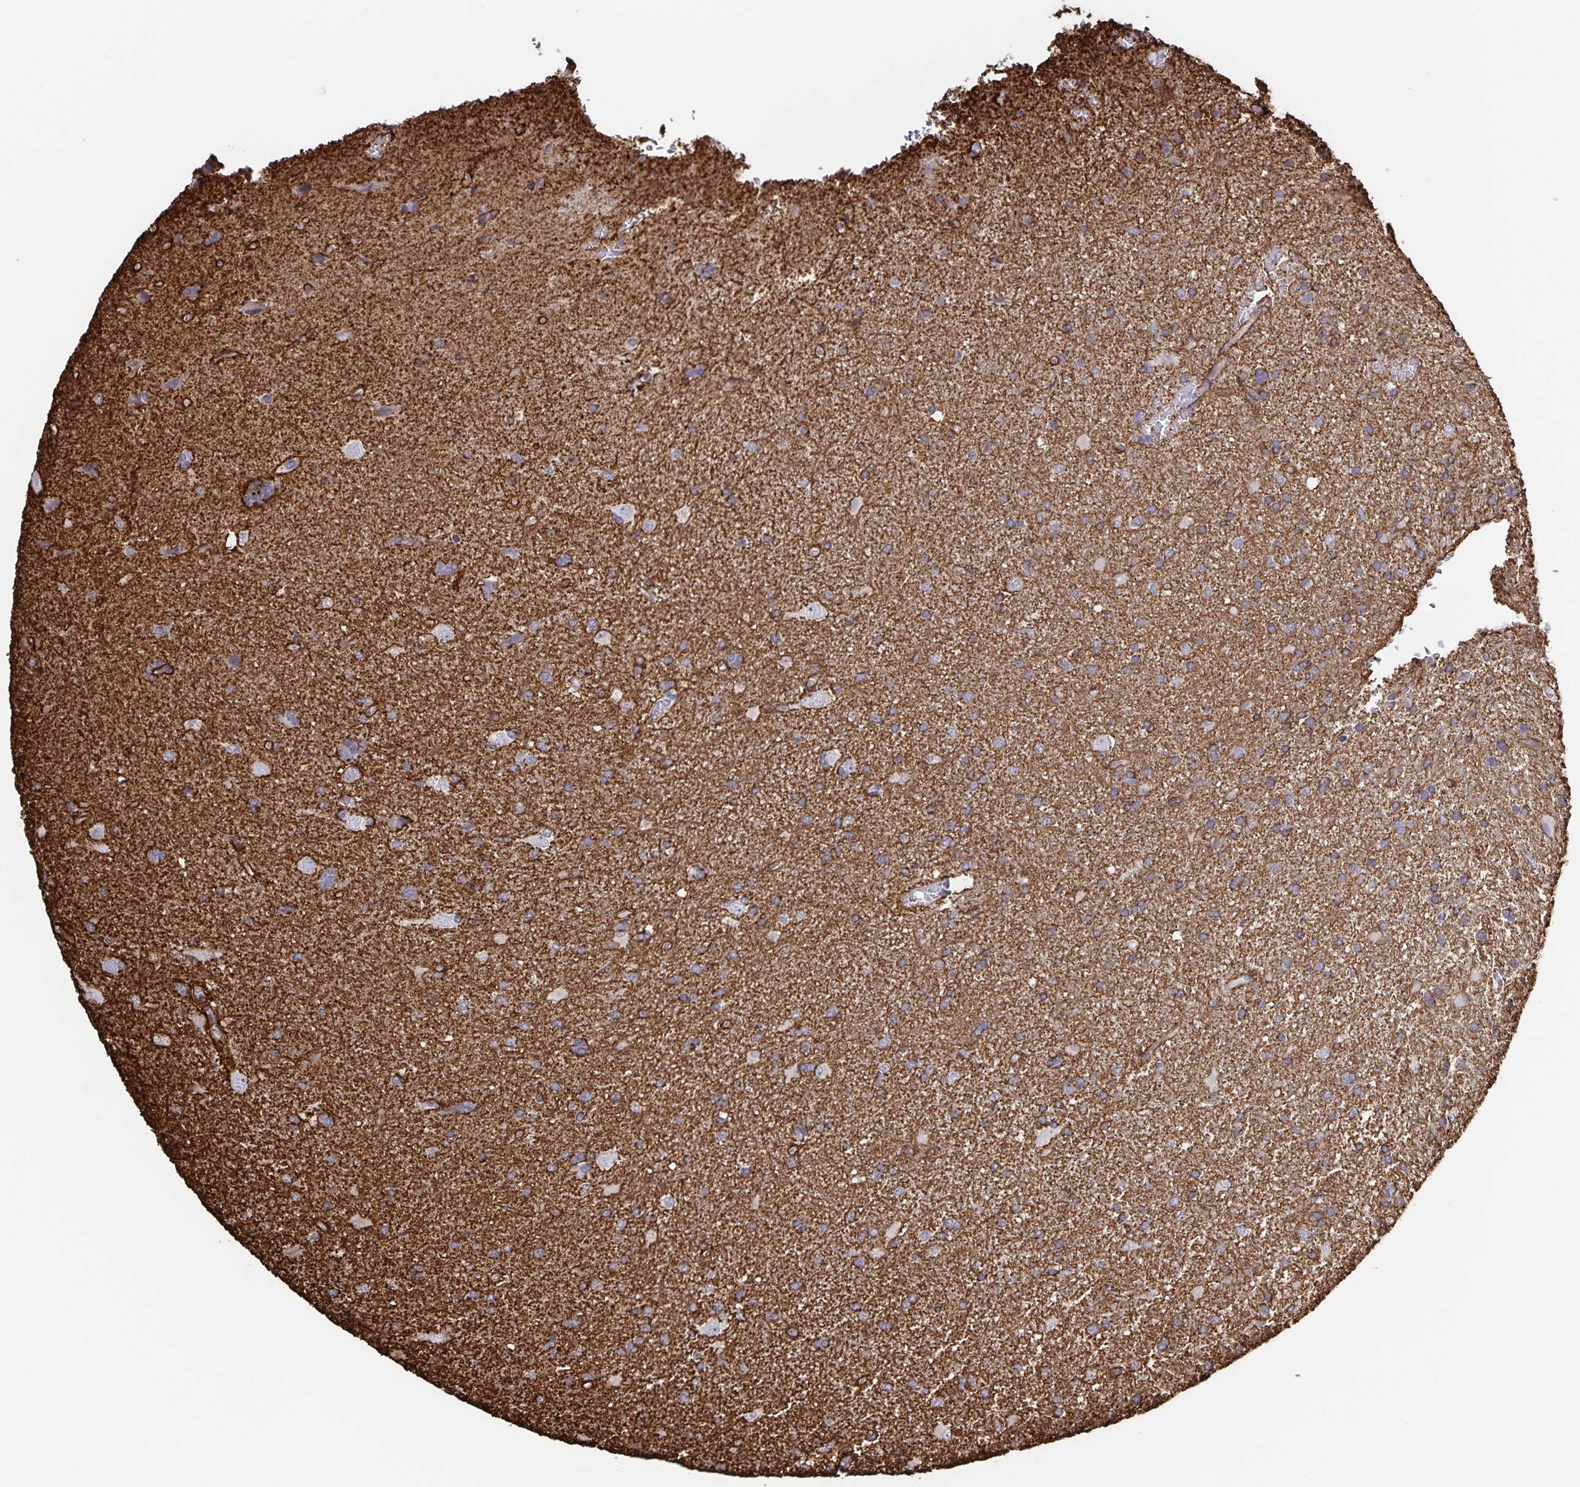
{"staining": {"intensity": "moderate", "quantity": "<25%", "location": "cytoplasmic/membranous"}, "tissue": "glioma", "cell_type": "Tumor cells", "image_type": "cancer", "snomed": [{"axis": "morphology", "description": "Glioma, malignant, High grade"}, {"axis": "topography", "description": "Brain"}], "caption": "This is an image of immunohistochemistry staining of high-grade glioma (malignant), which shows moderate staining in the cytoplasmic/membranous of tumor cells.", "gene": "AQP4", "patient": {"sex": "male", "age": 68}}